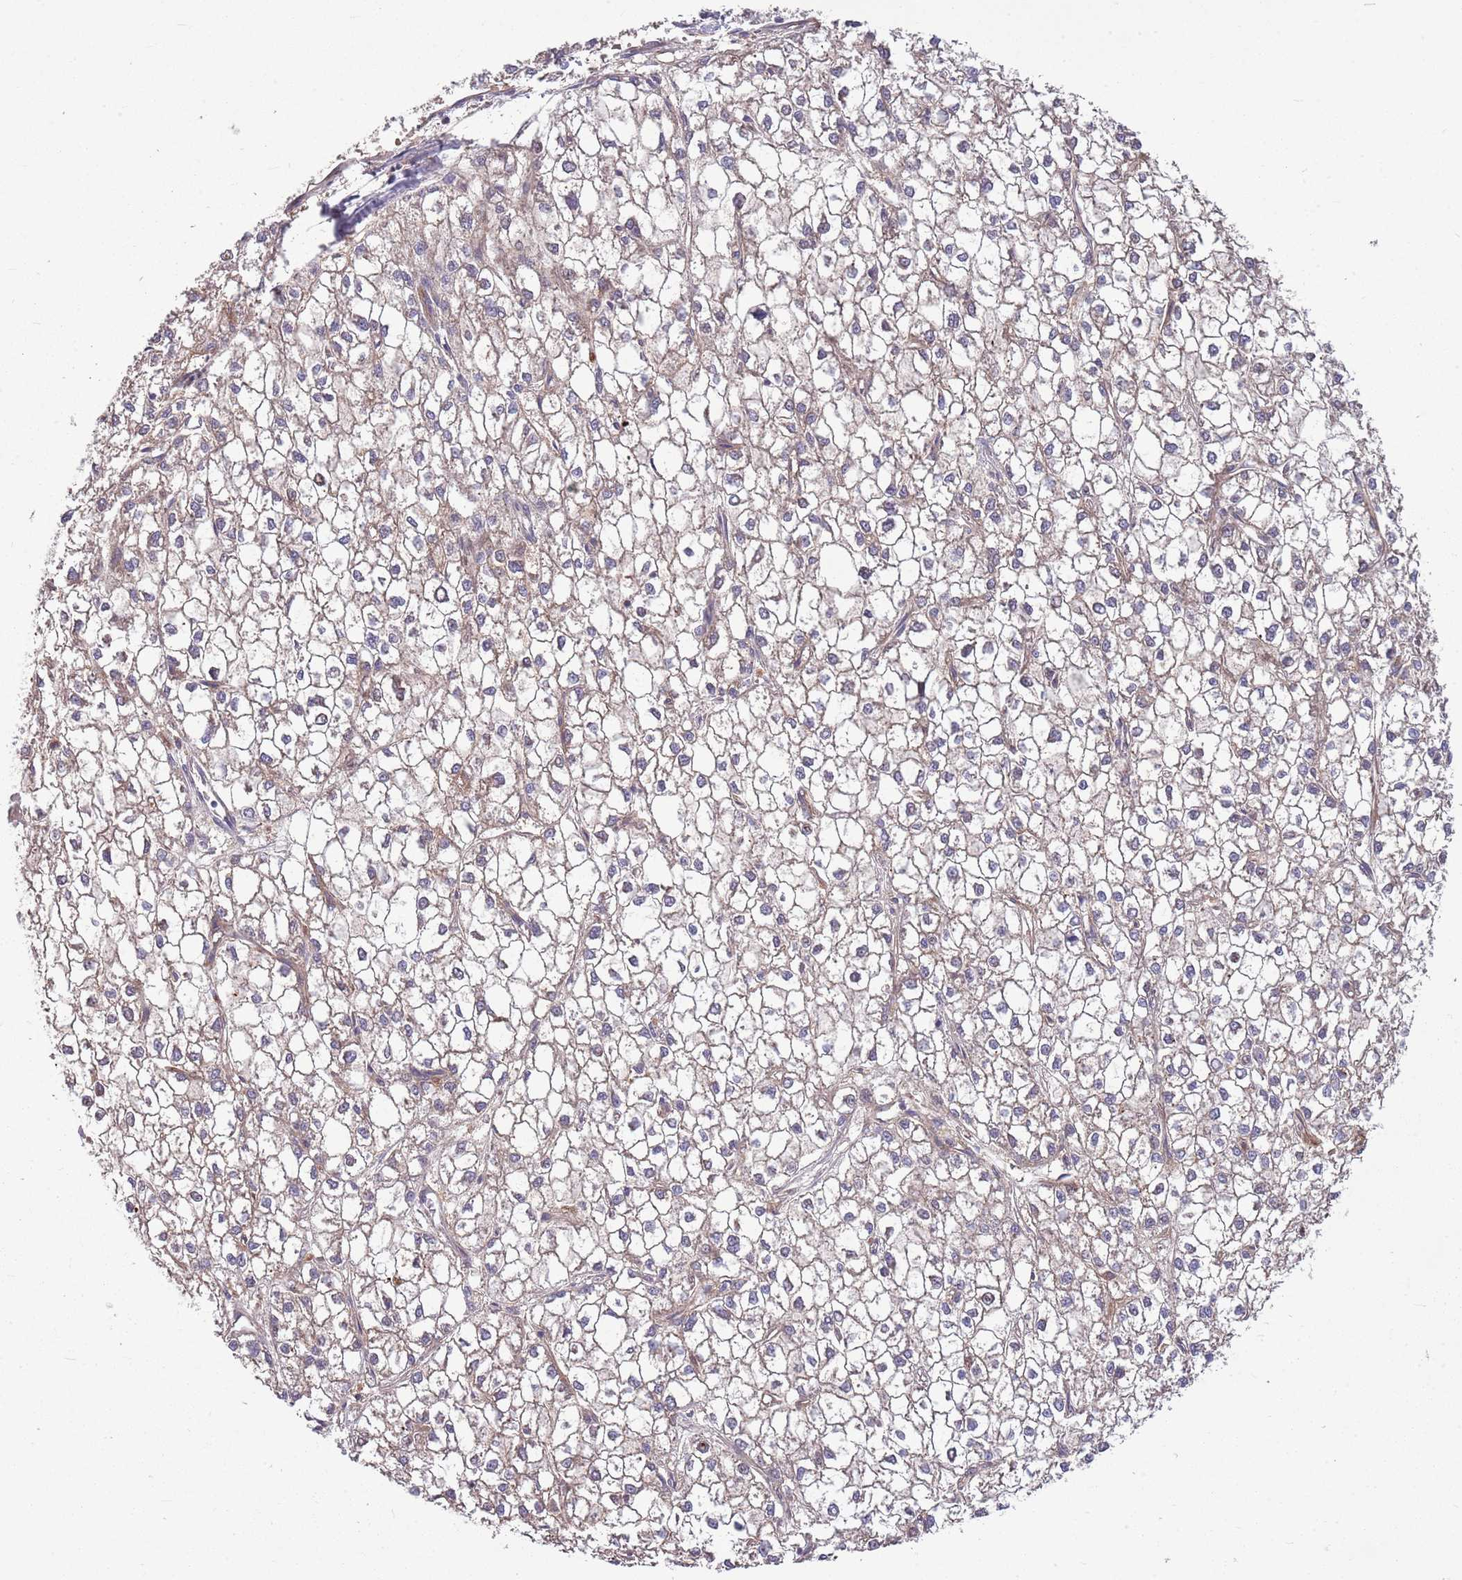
{"staining": {"intensity": "weak", "quantity": "<25%", "location": "cytoplasmic/membranous"}, "tissue": "liver cancer", "cell_type": "Tumor cells", "image_type": "cancer", "snomed": [{"axis": "morphology", "description": "Carcinoma, Hepatocellular, NOS"}, {"axis": "topography", "description": "Liver"}], "caption": "Liver hepatocellular carcinoma was stained to show a protein in brown. There is no significant staining in tumor cells.", "gene": "PPP1R27", "patient": {"sex": "female", "age": 43}}